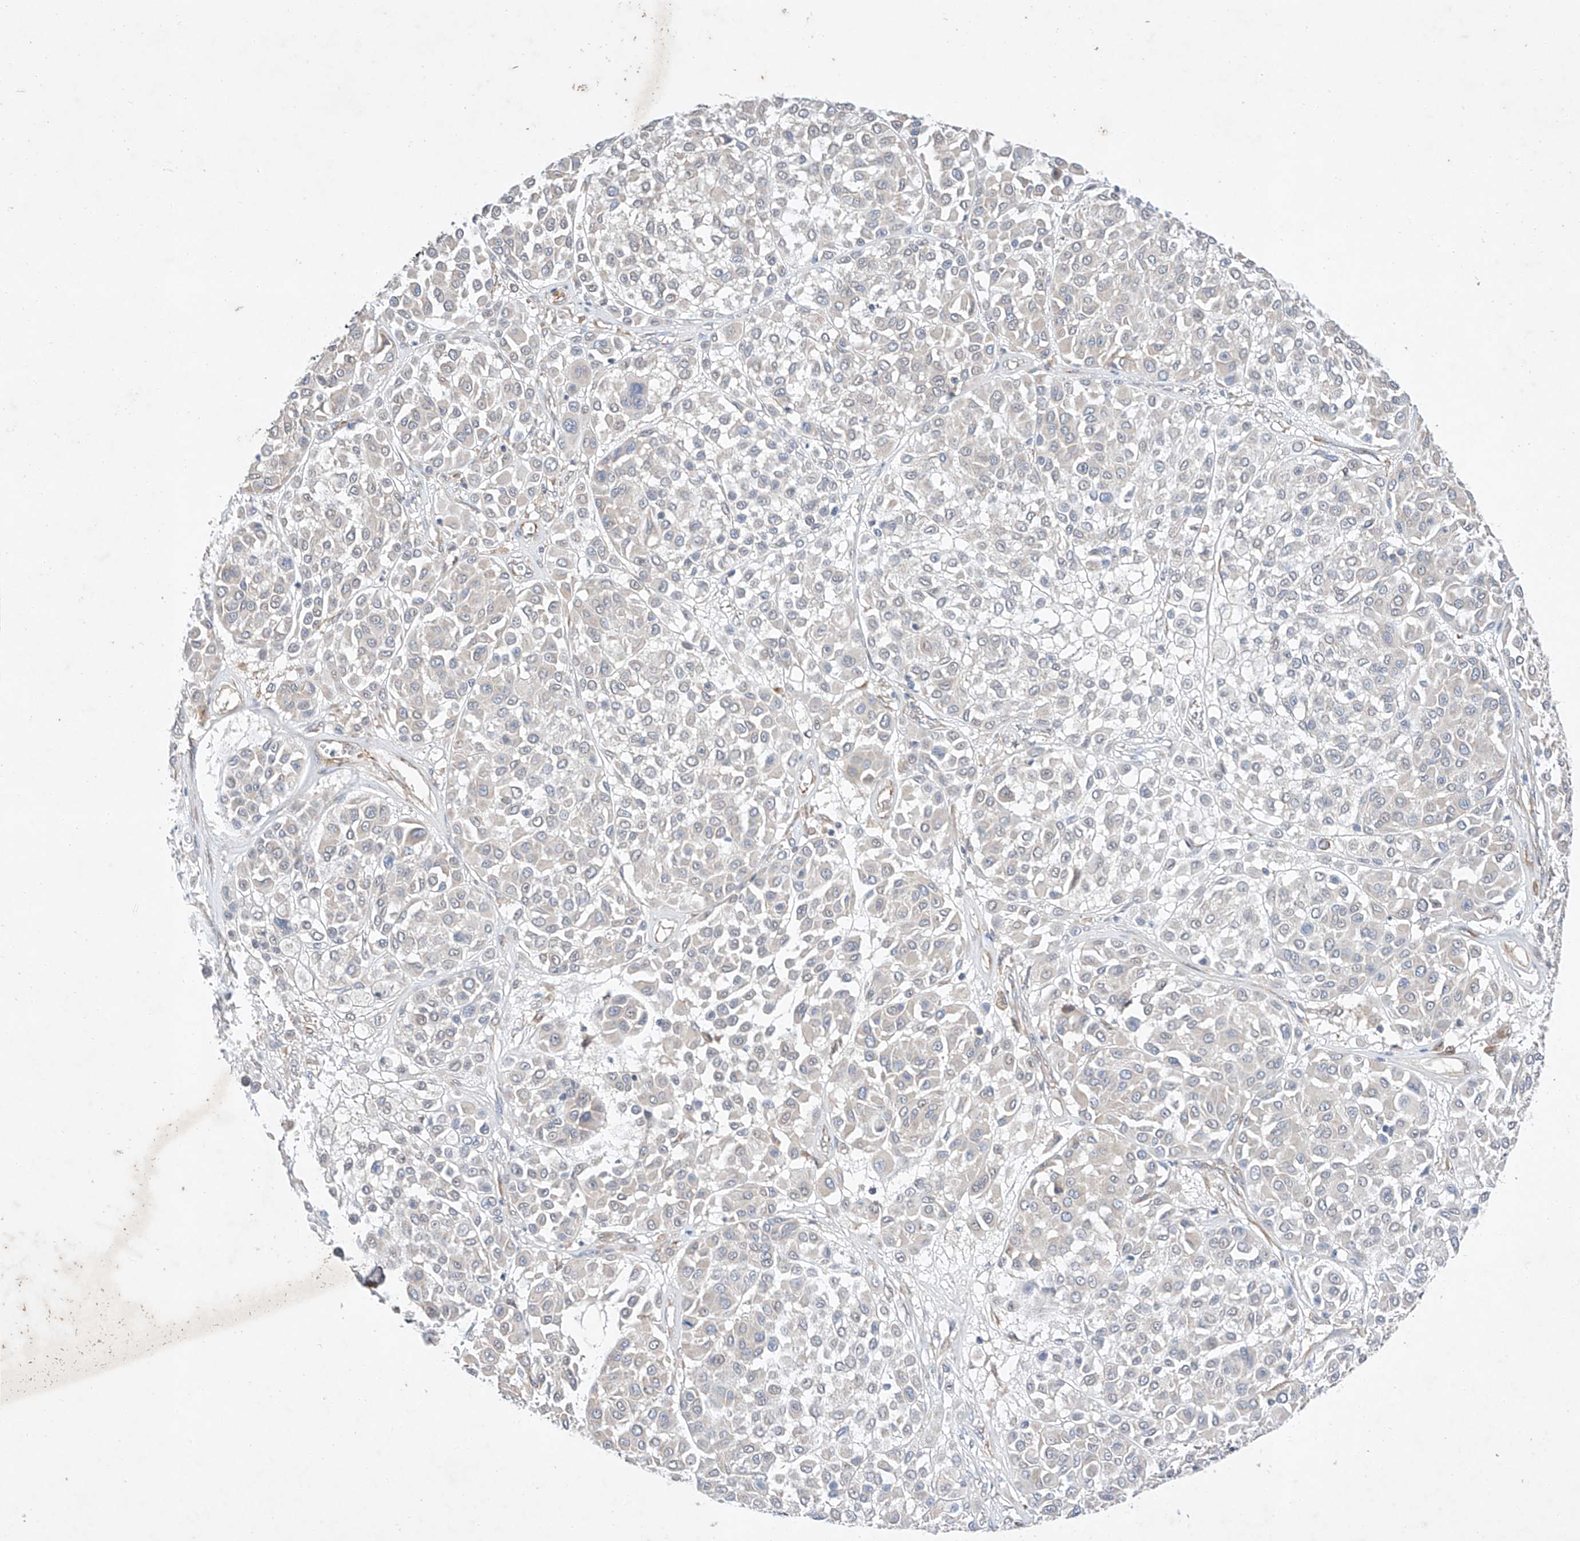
{"staining": {"intensity": "negative", "quantity": "none", "location": "none"}, "tissue": "melanoma", "cell_type": "Tumor cells", "image_type": "cancer", "snomed": [{"axis": "morphology", "description": "Malignant melanoma, Metastatic site"}, {"axis": "topography", "description": "Soft tissue"}], "caption": "High power microscopy histopathology image of an immunohistochemistry (IHC) histopathology image of malignant melanoma (metastatic site), revealing no significant positivity in tumor cells.", "gene": "C6orf118", "patient": {"sex": "male", "age": 41}}